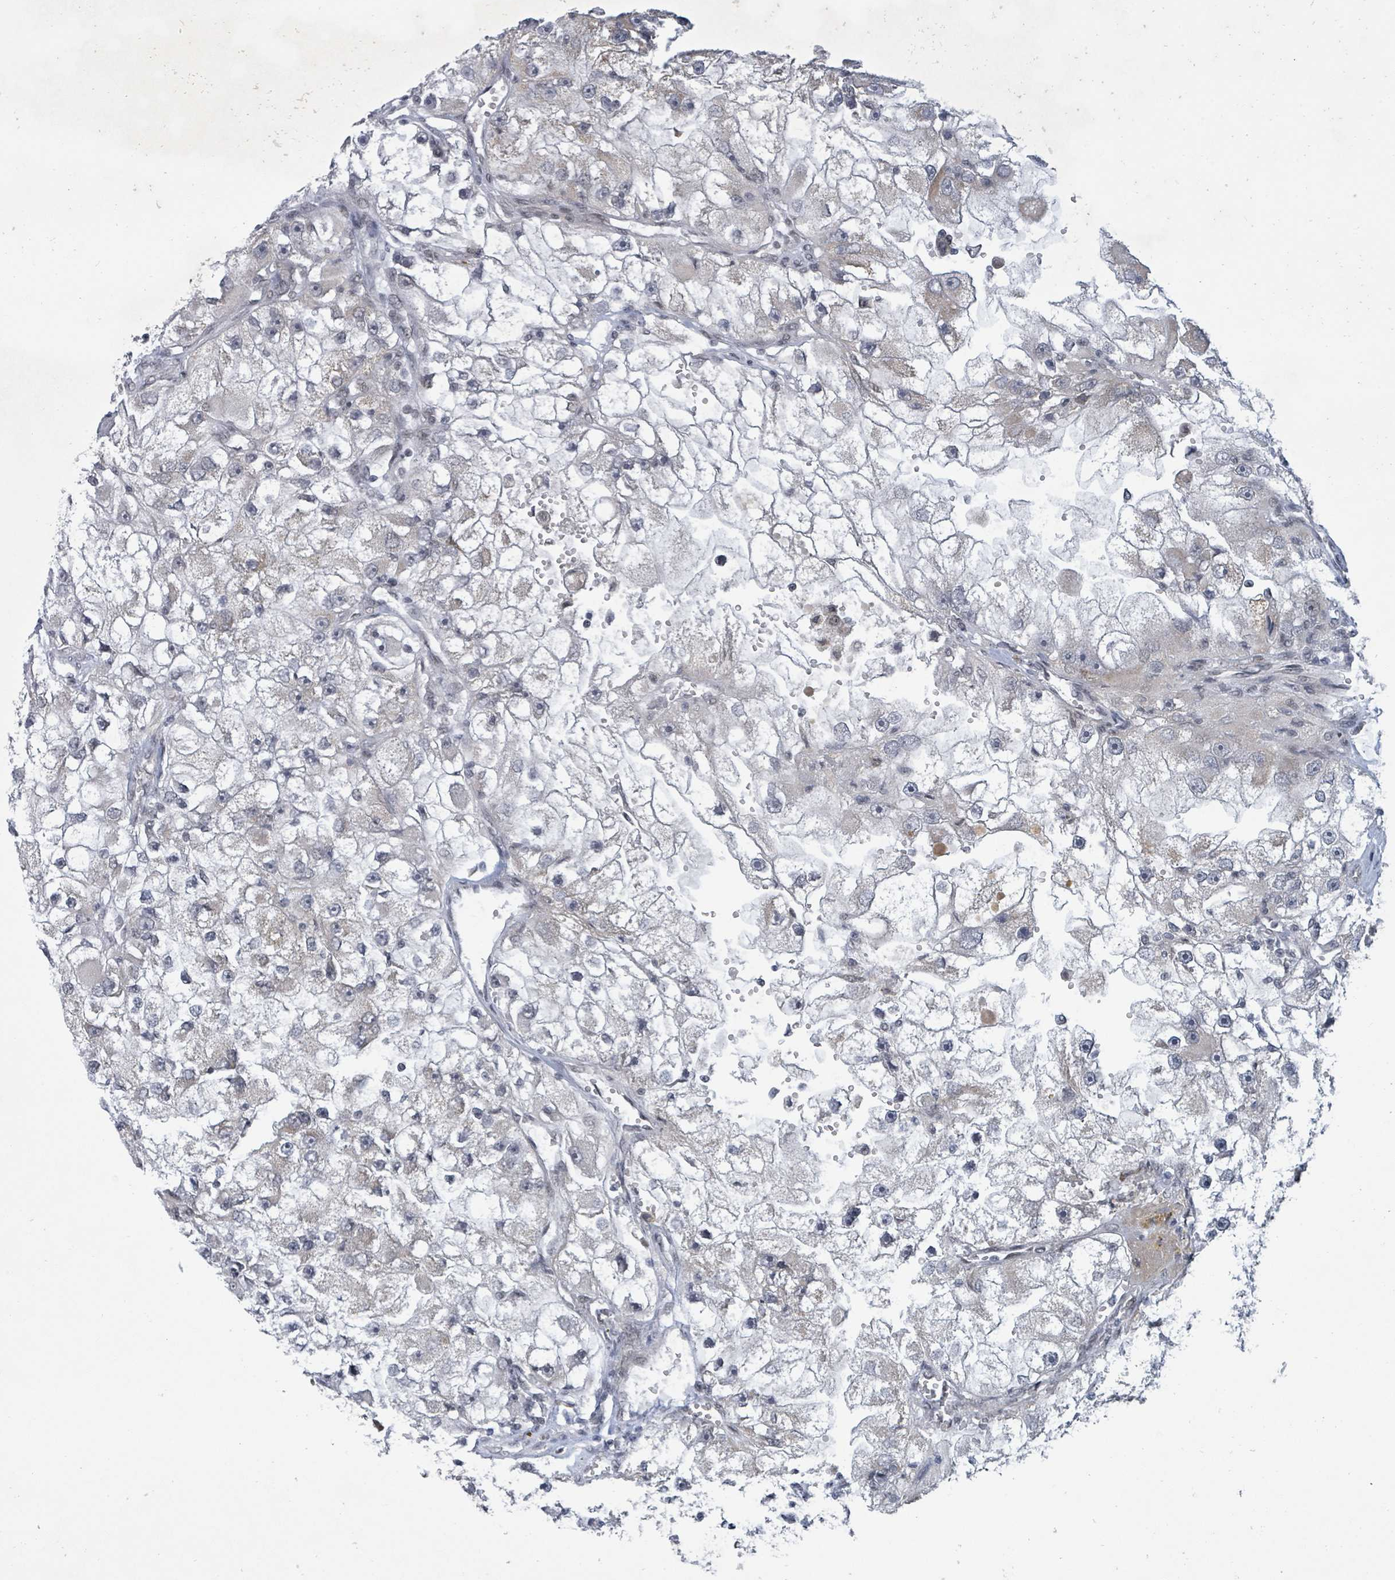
{"staining": {"intensity": "negative", "quantity": "none", "location": "none"}, "tissue": "renal cancer", "cell_type": "Tumor cells", "image_type": "cancer", "snomed": [{"axis": "morphology", "description": "Adenocarcinoma, NOS"}, {"axis": "topography", "description": "Kidney"}], "caption": "Immunohistochemistry (IHC) image of neoplastic tissue: human renal cancer (adenocarcinoma) stained with DAB shows no significant protein staining in tumor cells.", "gene": "BANP", "patient": {"sex": "male", "age": 63}}